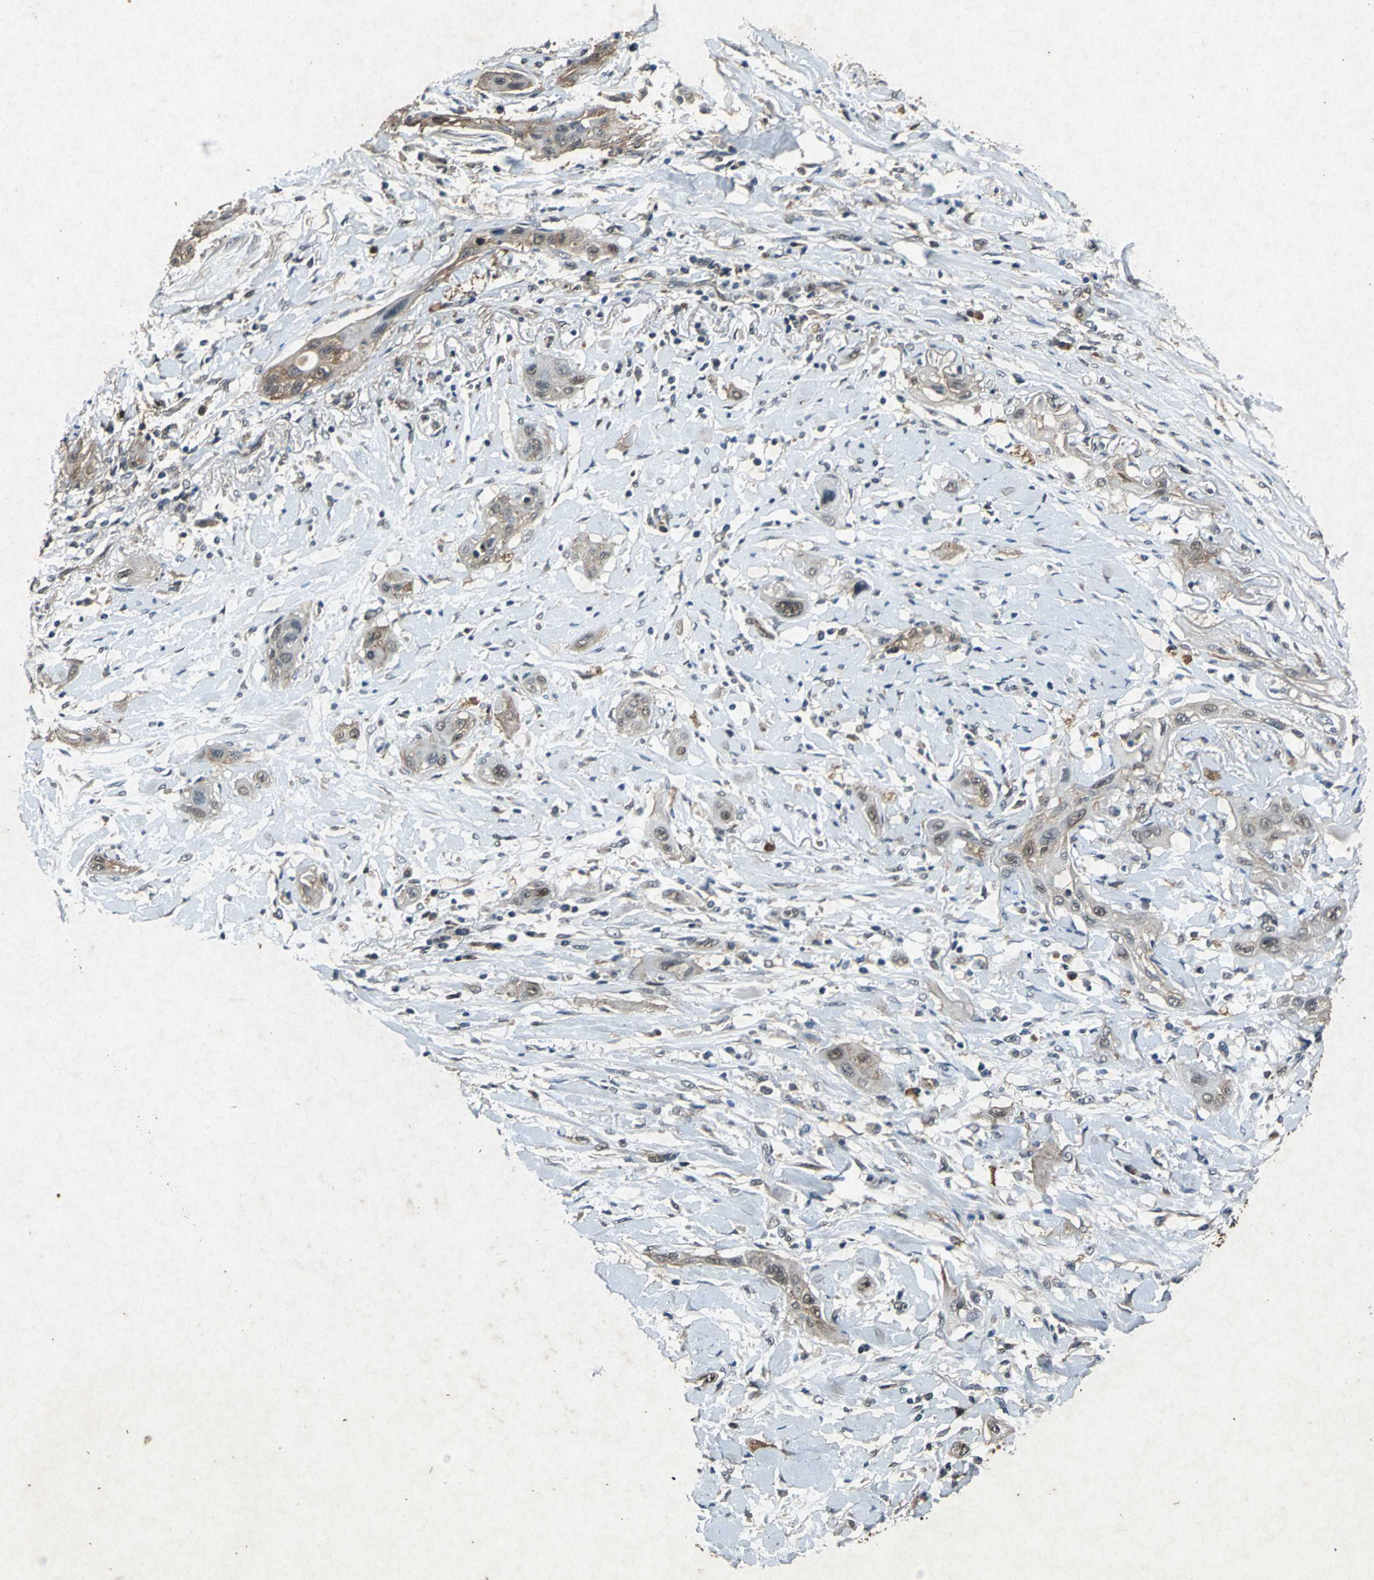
{"staining": {"intensity": "weak", "quantity": "25%-75%", "location": "cytoplasmic/membranous"}, "tissue": "lung cancer", "cell_type": "Tumor cells", "image_type": "cancer", "snomed": [{"axis": "morphology", "description": "Squamous cell carcinoma, NOS"}, {"axis": "topography", "description": "Lung"}], "caption": "A brown stain shows weak cytoplasmic/membranous positivity of a protein in human lung squamous cell carcinoma tumor cells.", "gene": "HSP90AB1", "patient": {"sex": "female", "age": 47}}